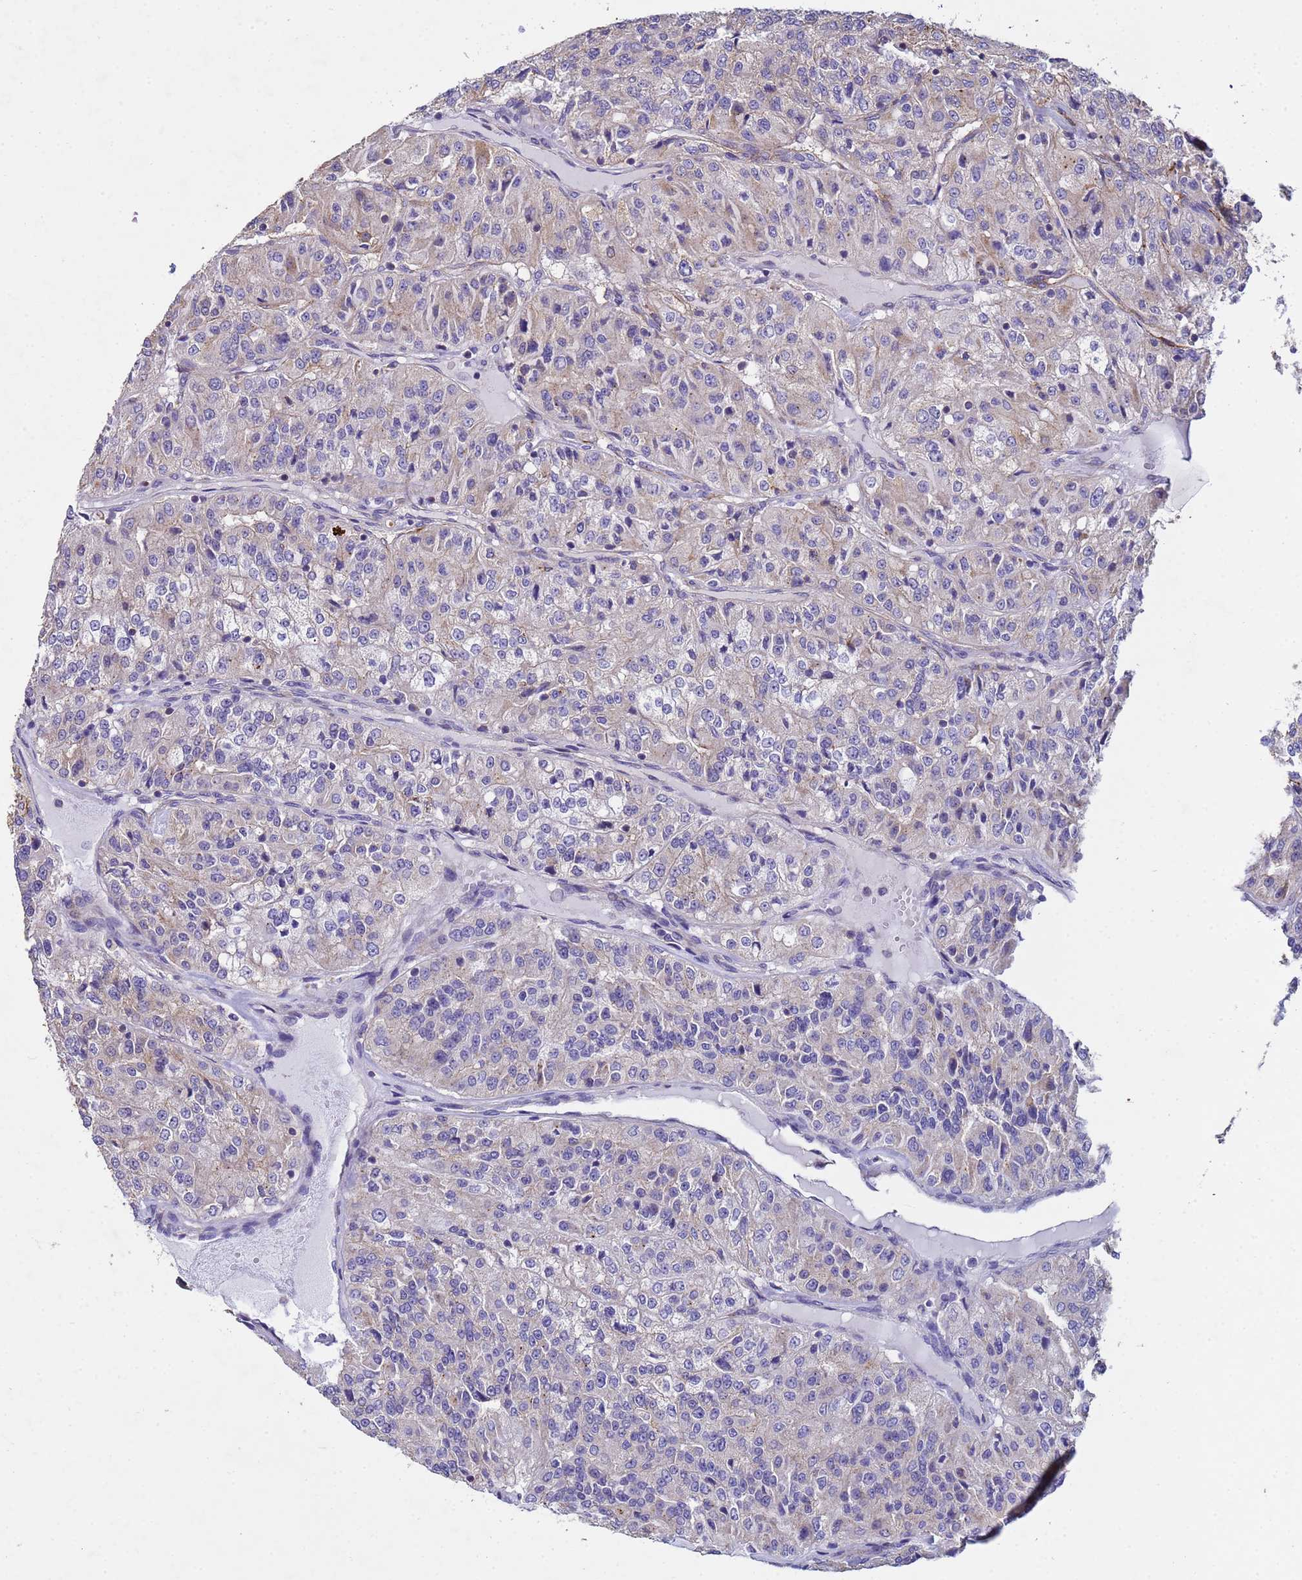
{"staining": {"intensity": "negative", "quantity": "none", "location": "none"}, "tissue": "renal cancer", "cell_type": "Tumor cells", "image_type": "cancer", "snomed": [{"axis": "morphology", "description": "Adenocarcinoma, NOS"}, {"axis": "topography", "description": "Kidney"}], "caption": "A high-resolution histopathology image shows IHC staining of renal cancer, which shows no significant staining in tumor cells.", "gene": "CDC34", "patient": {"sex": "female", "age": 63}}